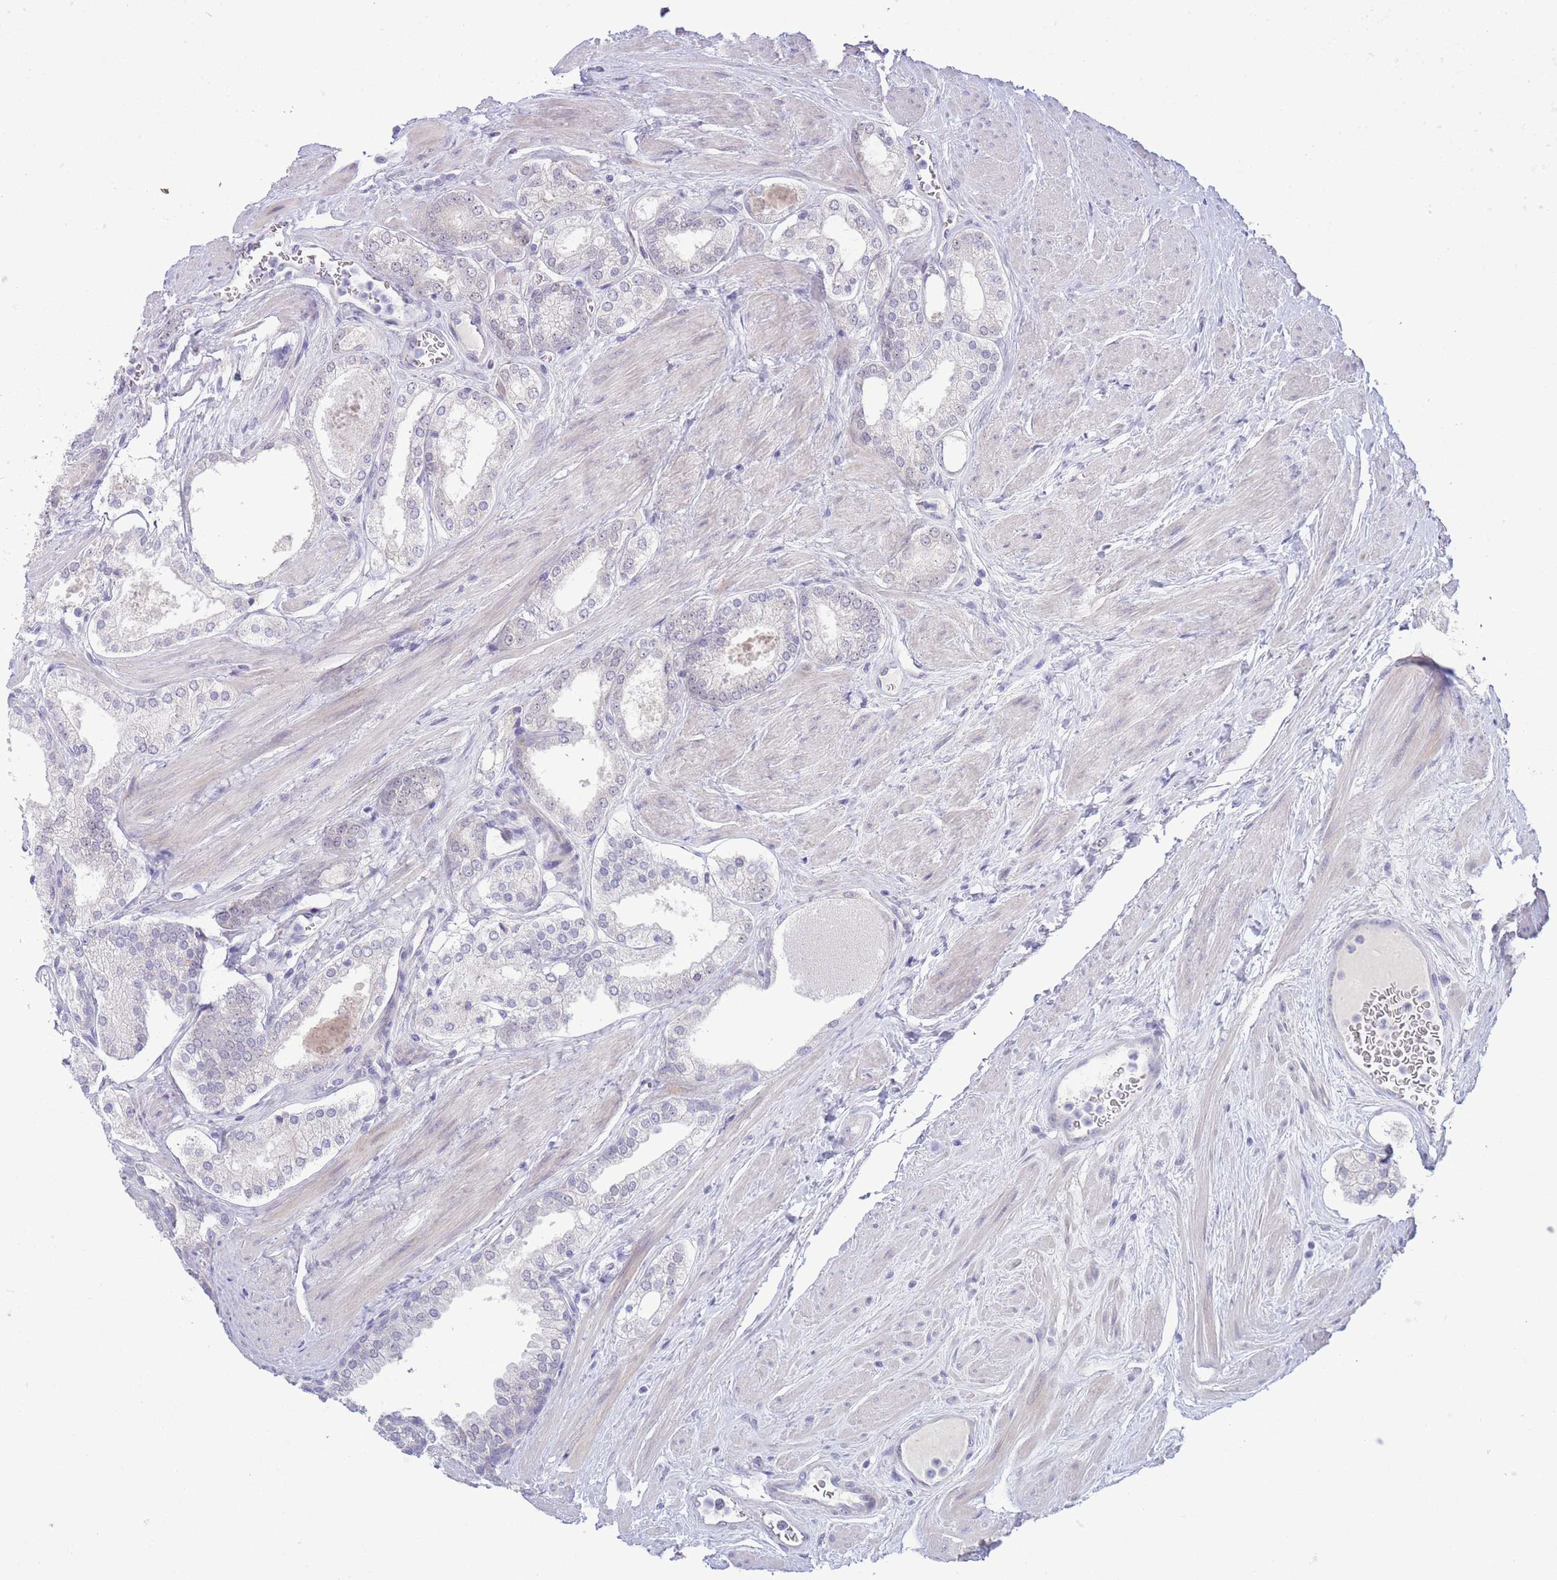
{"staining": {"intensity": "negative", "quantity": "none", "location": "none"}, "tissue": "prostate cancer", "cell_type": "Tumor cells", "image_type": "cancer", "snomed": [{"axis": "morphology", "description": "Adenocarcinoma, Low grade"}, {"axis": "topography", "description": "Prostate"}], "caption": "DAB immunohistochemical staining of human prostate cancer (low-grade adenocarcinoma) shows no significant staining in tumor cells. (DAB (3,3'-diaminobenzidine) IHC, high magnification).", "gene": "FBXO46", "patient": {"sex": "male", "age": 42}}